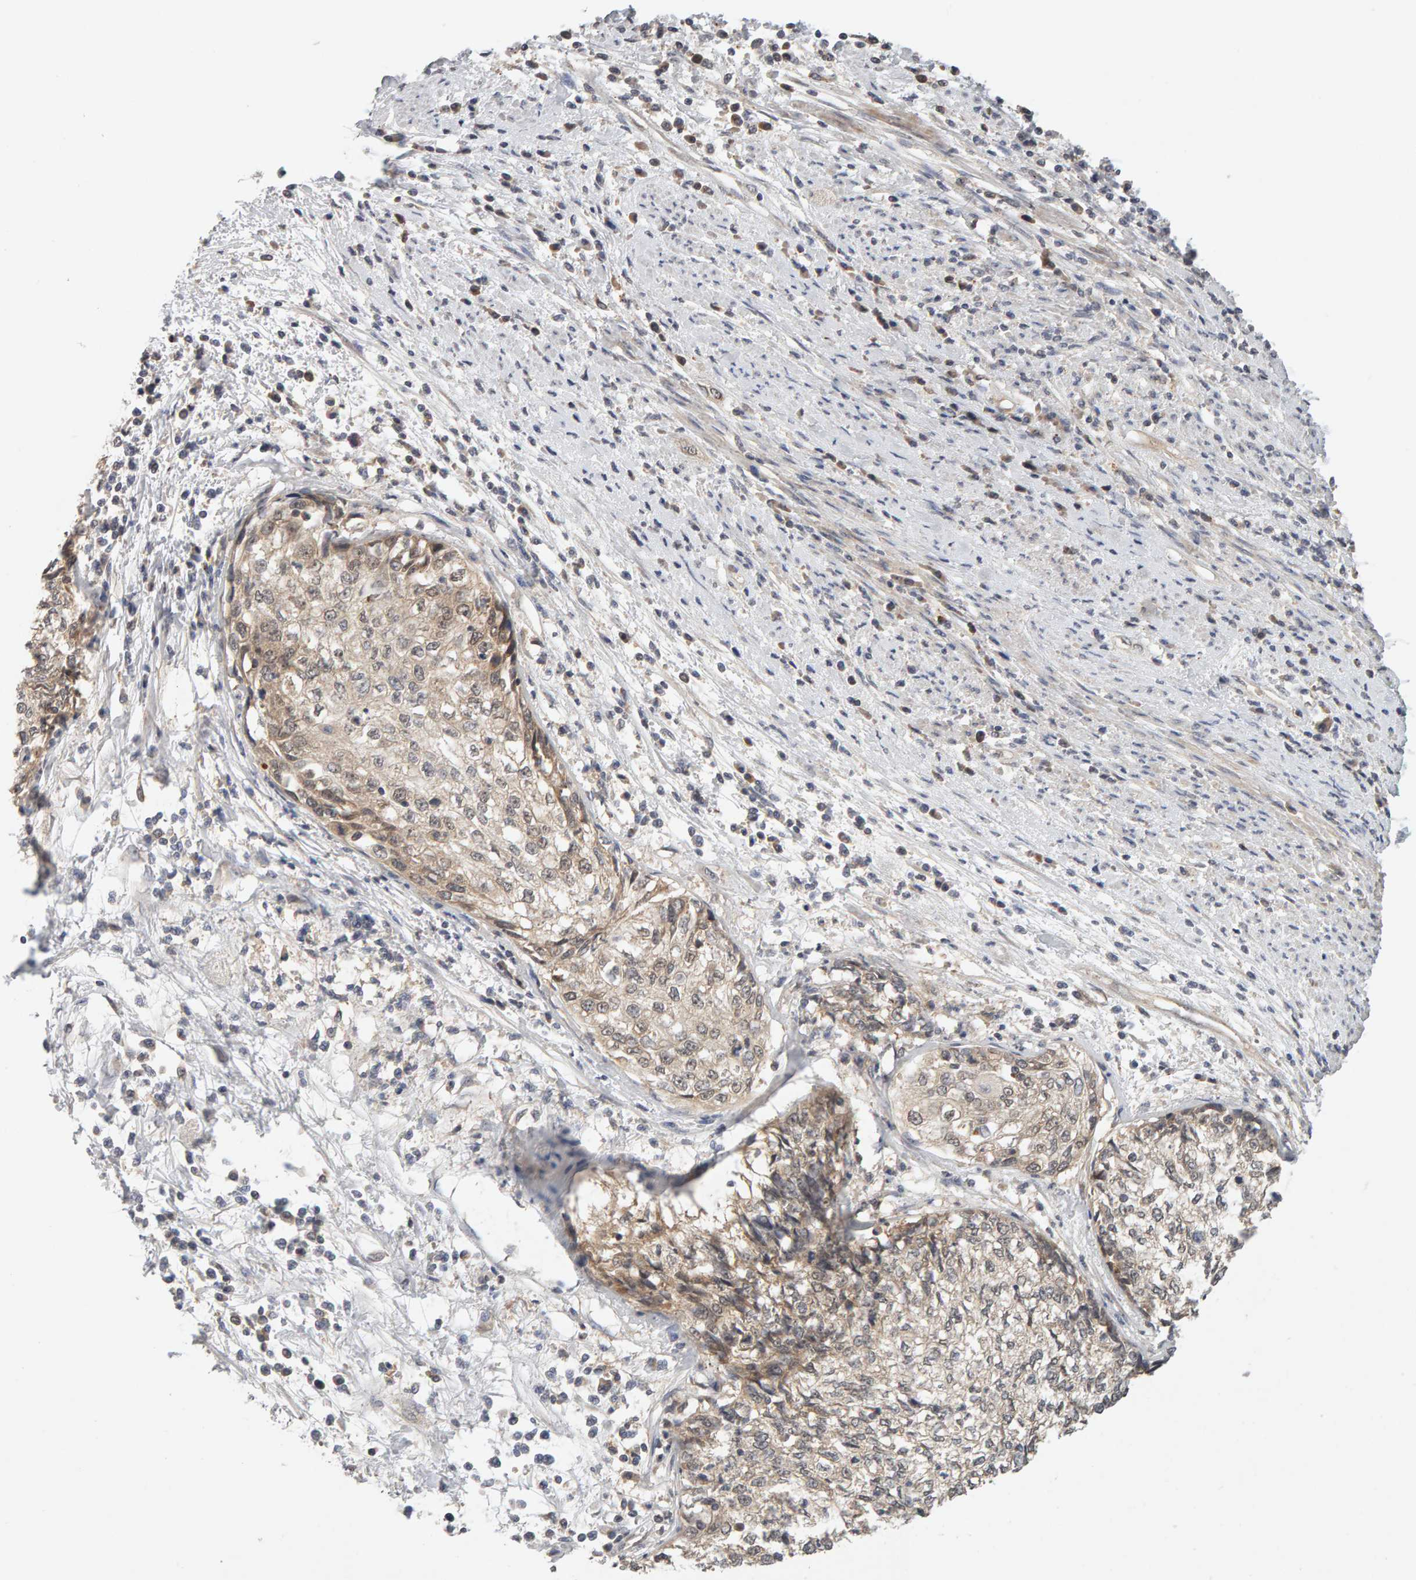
{"staining": {"intensity": "weak", "quantity": ">75%", "location": "cytoplasmic/membranous"}, "tissue": "cervical cancer", "cell_type": "Tumor cells", "image_type": "cancer", "snomed": [{"axis": "morphology", "description": "Squamous cell carcinoma, NOS"}, {"axis": "topography", "description": "Cervix"}], "caption": "A brown stain labels weak cytoplasmic/membranous positivity of a protein in human cervical squamous cell carcinoma tumor cells.", "gene": "DNAJC7", "patient": {"sex": "female", "age": 57}}